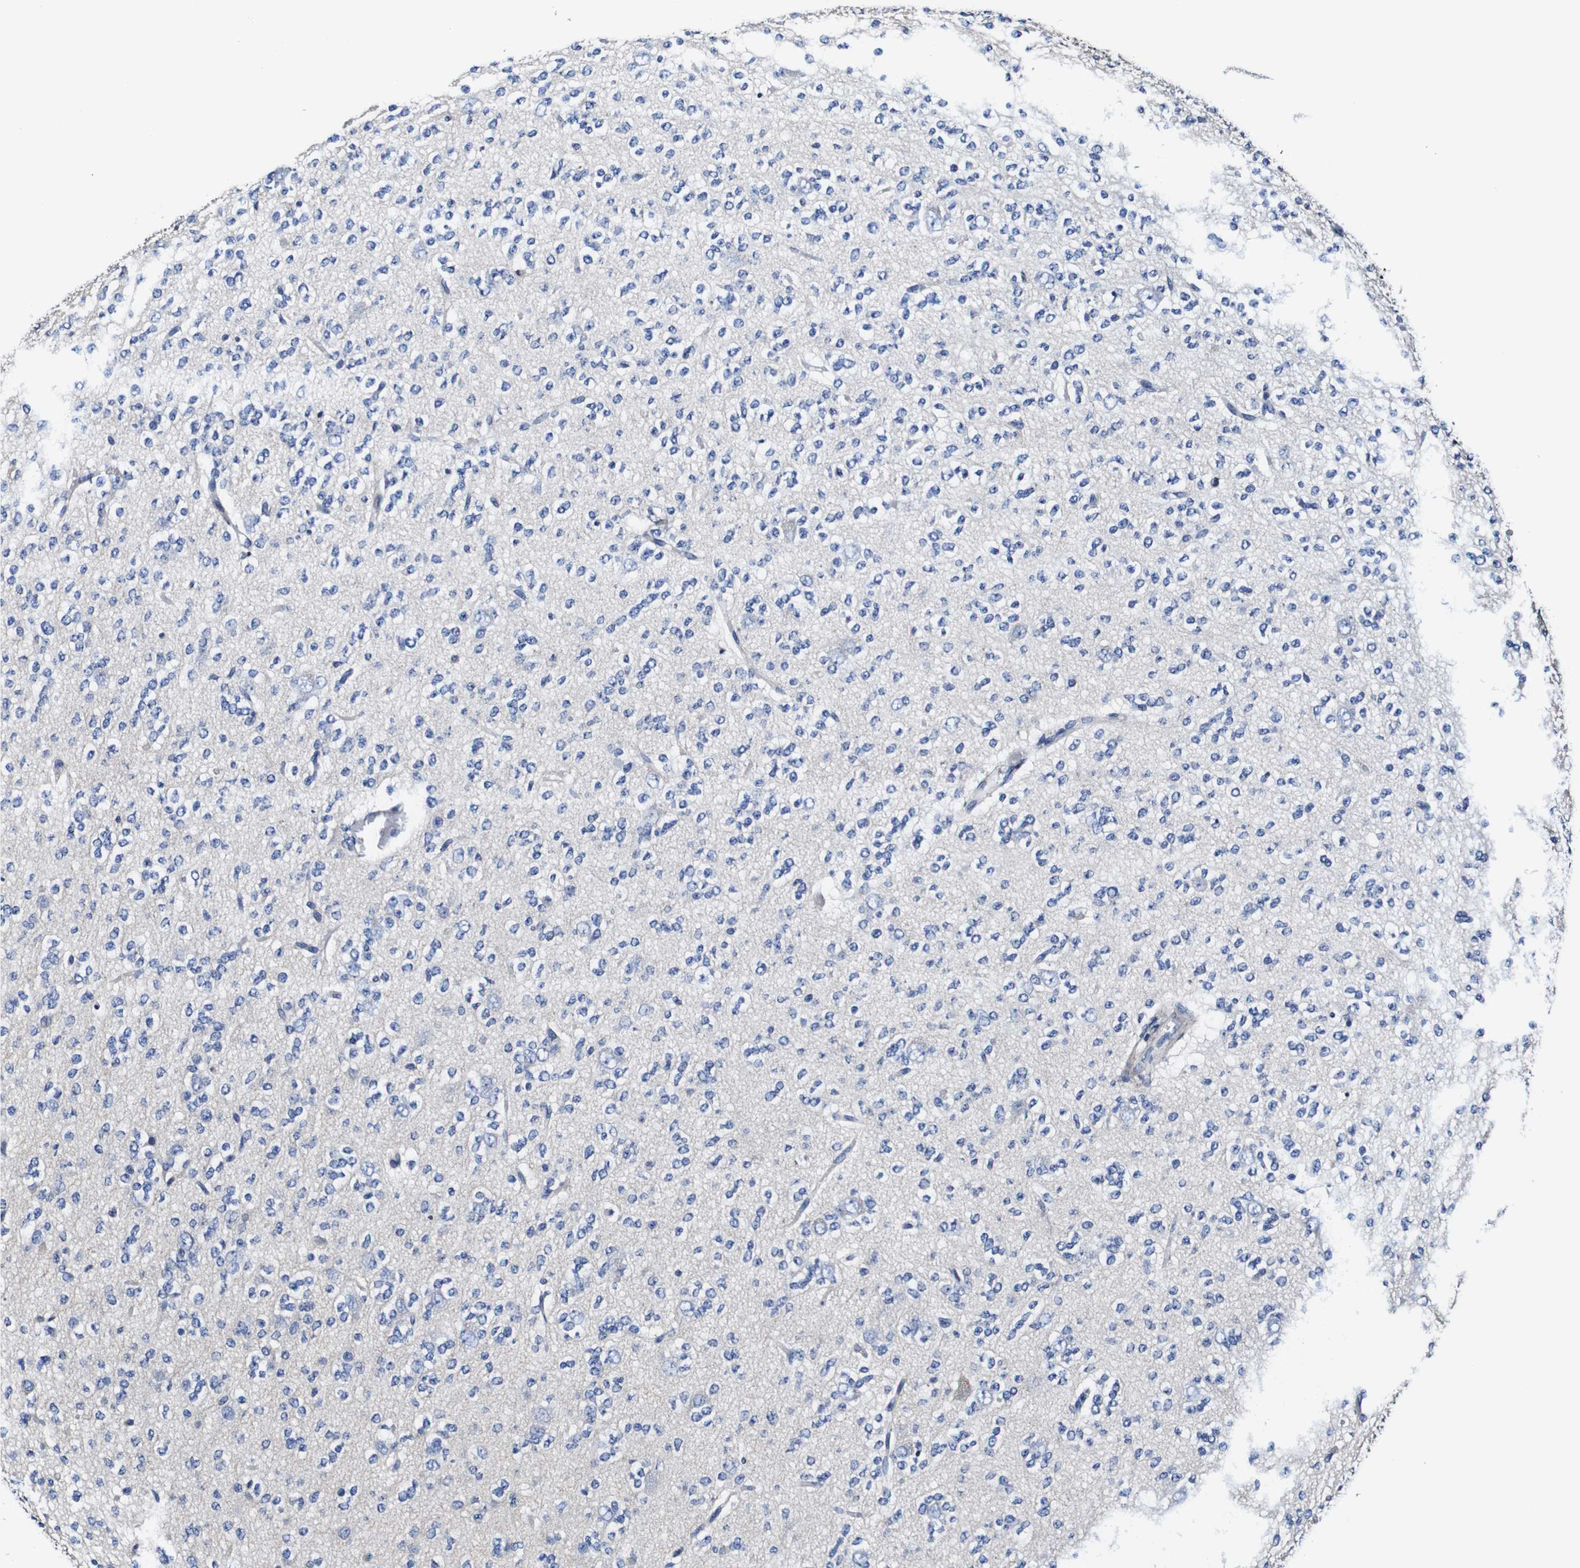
{"staining": {"intensity": "negative", "quantity": "none", "location": "none"}, "tissue": "glioma", "cell_type": "Tumor cells", "image_type": "cancer", "snomed": [{"axis": "morphology", "description": "Glioma, malignant, Low grade"}, {"axis": "topography", "description": "Brain"}], "caption": "Immunohistochemistry (IHC) histopathology image of human glioma stained for a protein (brown), which exhibits no staining in tumor cells. (DAB (3,3'-diaminobenzidine) immunohistochemistry (IHC) visualized using brightfield microscopy, high magnification).", "gene": "PDCD6IP", "patient": {"sex": "male", "age": 38}}